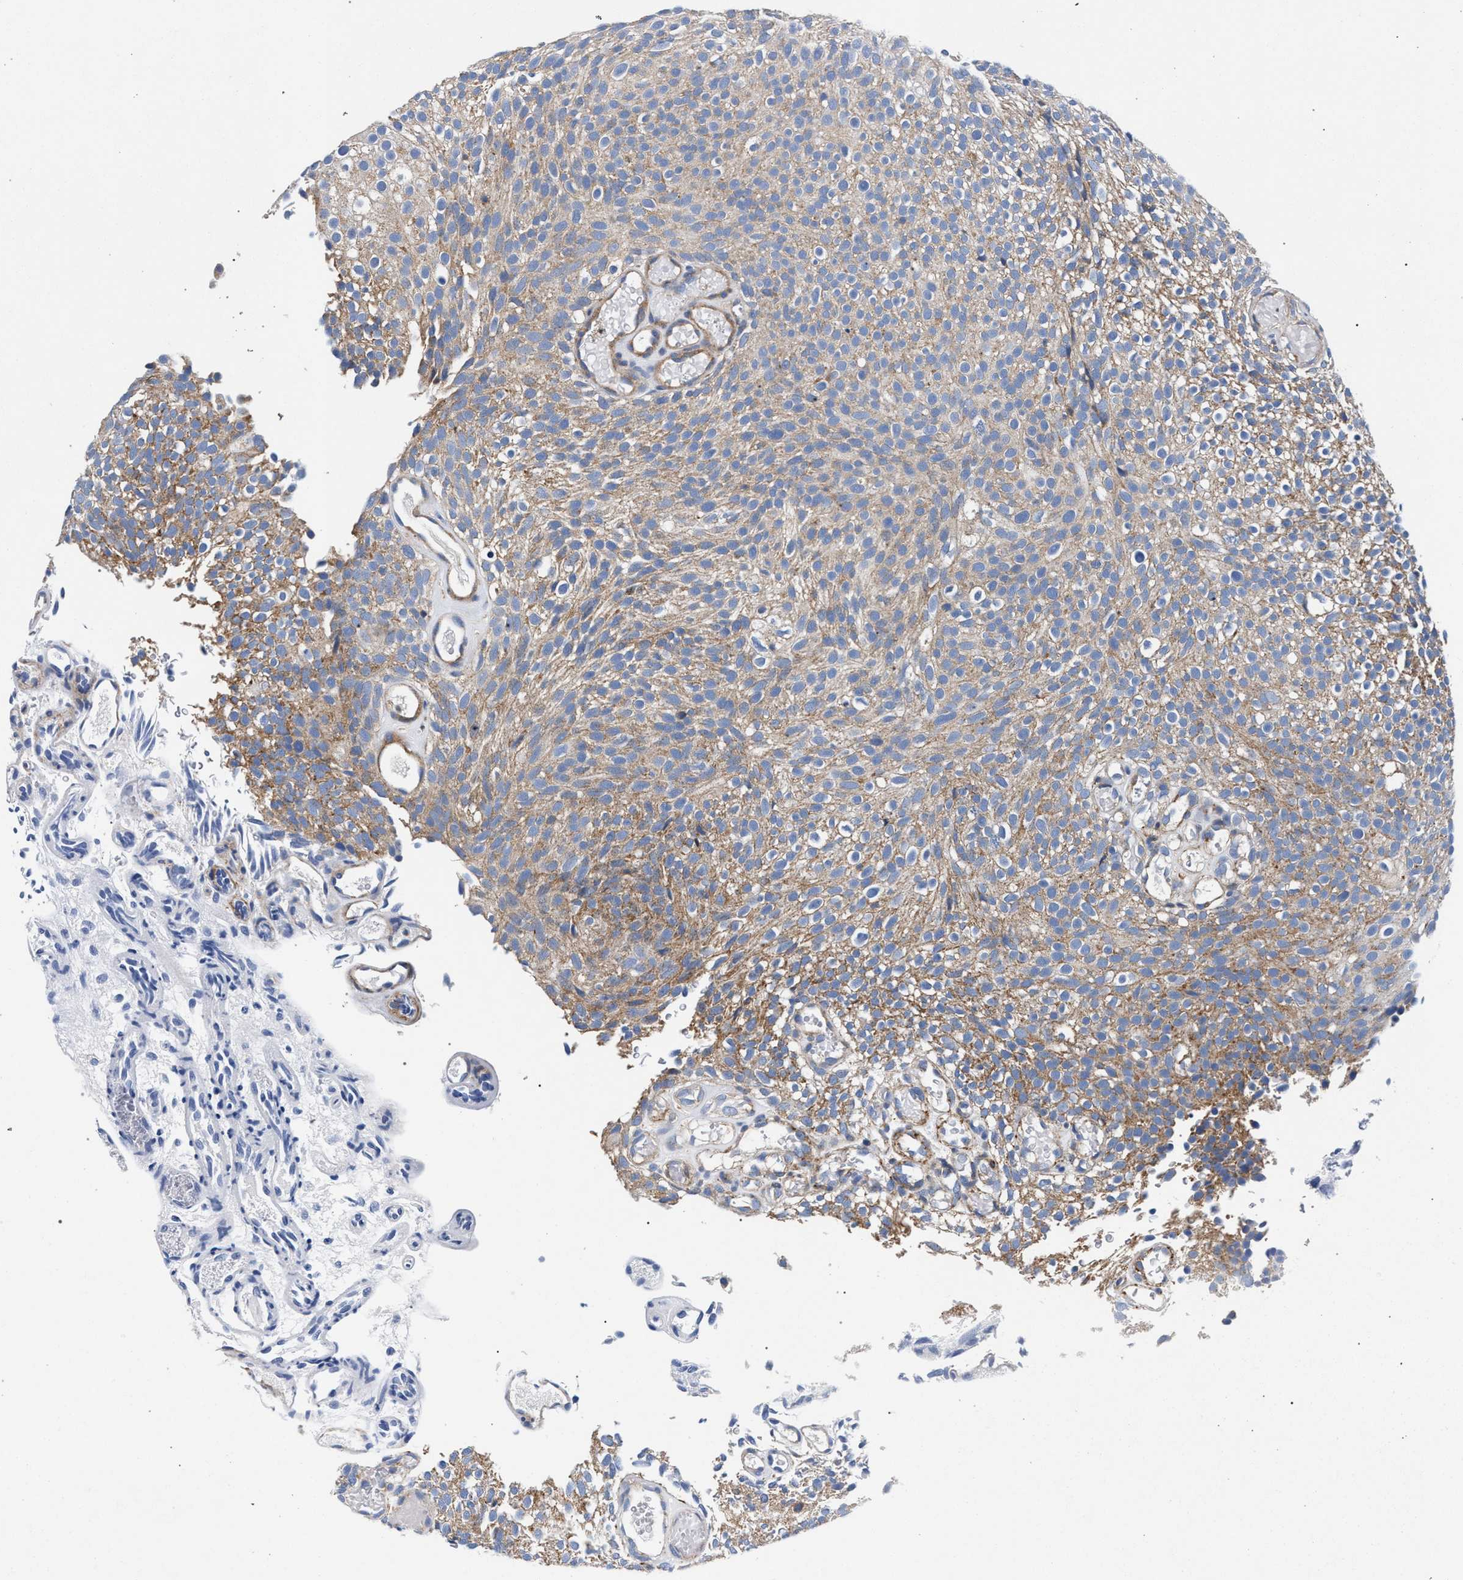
{"staining": {"intensity": "weak", "quantity": "25%-75%", "location": "cytoplasmic/membranous"}, "tissue": "urothelial cancer", "cell_type": "Tumor cells", "image_type": "cancer", "snomed": [{"axis": "morphology", "description": "Urothelial carcinoma, Low grade"}, {"axis": "topography", "description": "Urinary bladder"}], "caption": "This is a photomicrograph of IHC staining of urothelial cancer, which shows weak positivity in the cytoplasmic/membranous of tumor cells.", "gene": "LASP1", "patient": {"sex": "male", "age": 78}}